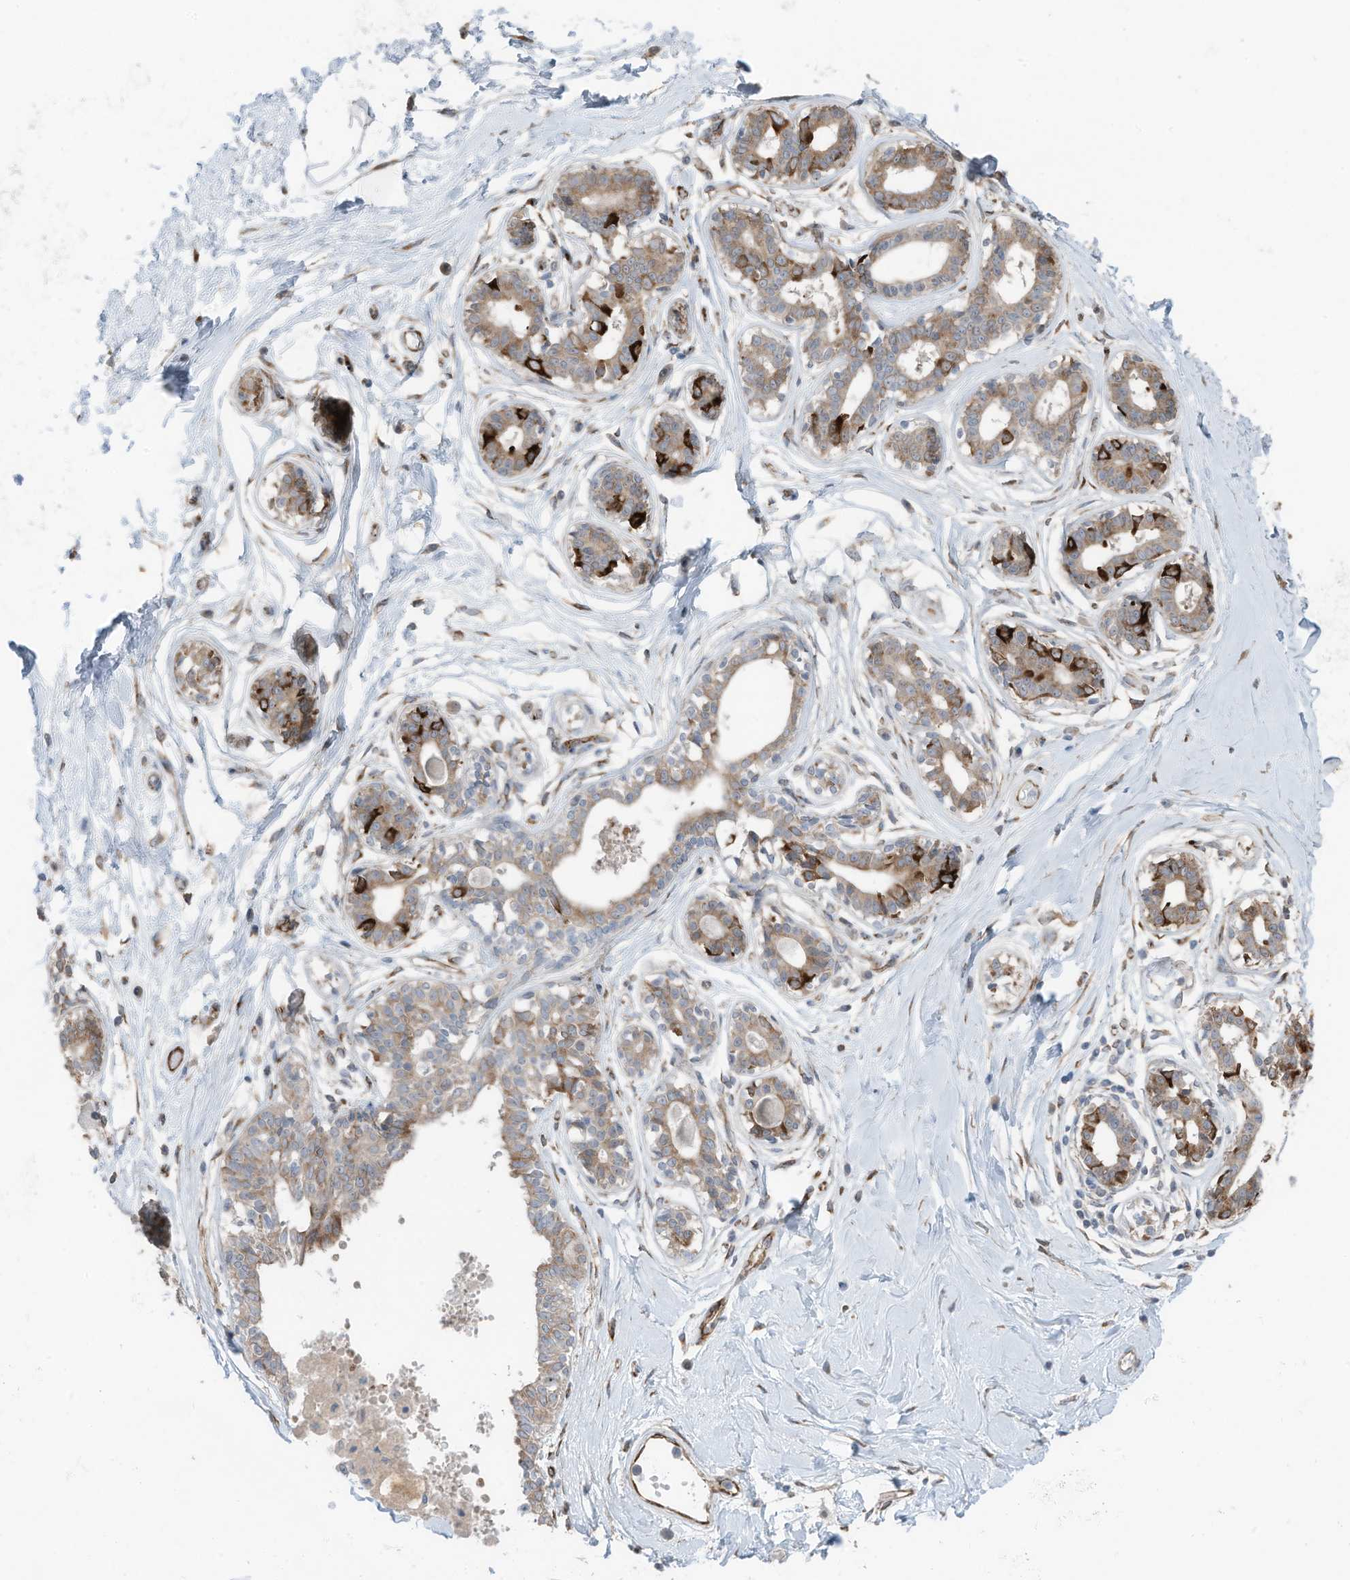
{"staining": {"intensity": "negative", "quantity": "none", "location": "none"}, "tissue": "breast", "cell_type": "Adipocytes", "image_type": "normal", "snomed": [{"axis": "morphology", "description": "Normal tissue, NOS"}, {"axis": "topography", "description": "Breast"}], "caption": "Protein analysis of benign breast exhibits no significant staining in adipocytes.", "gene": "ARHGEF33", "patient": {"sex": "female", "age": 45}}